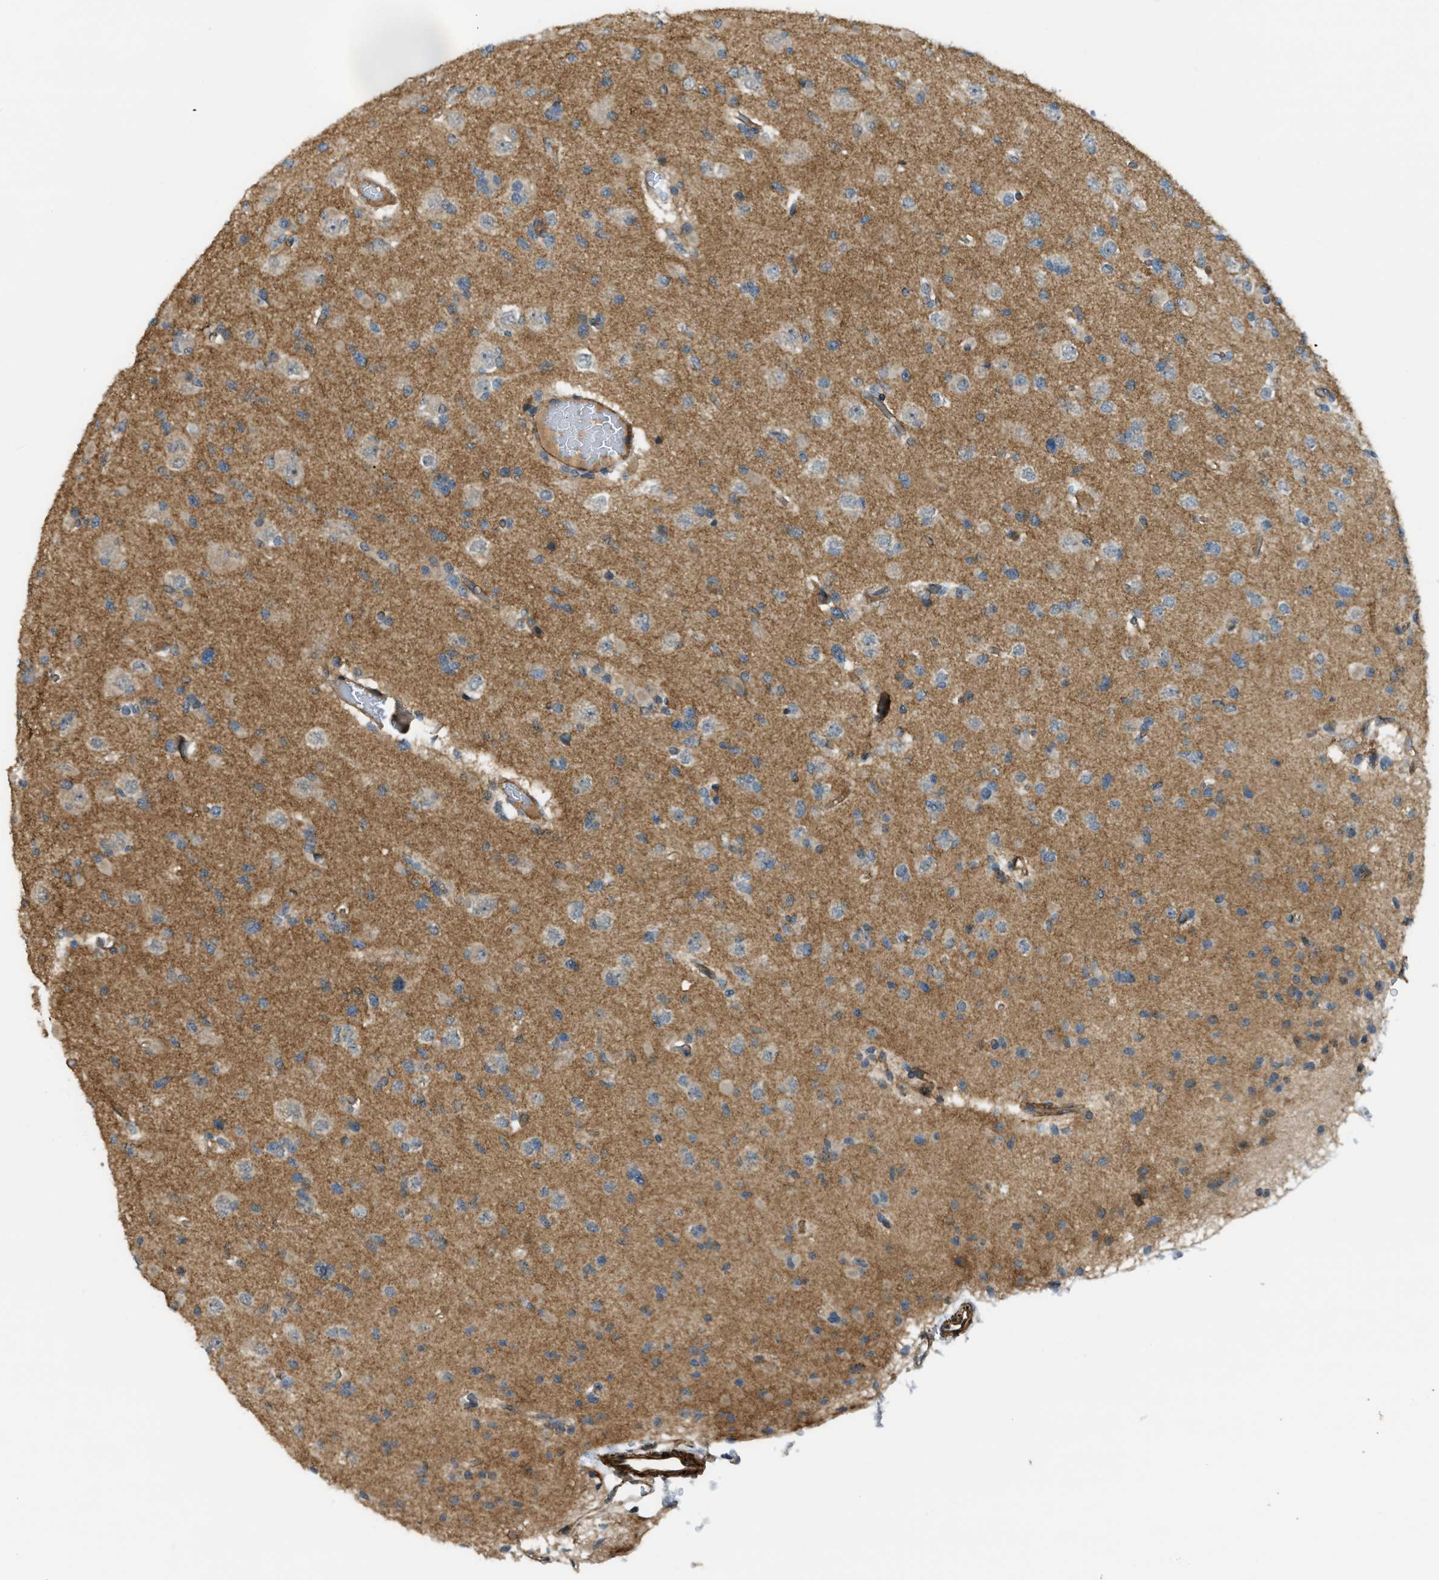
{"staining": {"intensity": "moderate", "quantity": ">75%", "location": "cytoplasmic/membranous"}, "tissue": "glioma", "cell_type": "Tumor cells", "image_type": "cancer", "snomed": [{"axis": "morphology", "description": "Glioma, malignant, Low grade"}, {"axis": "topography", "description": "Brain"}], "caption": "This histopathology image reveals IHC staining of malignant glioma (low-grade), with medium moderate cytoplasmic/membranous expression in about >75% of tumor cells.", "gene": "KIAA1671", "patient": {"sex": "female", "age": 22}}